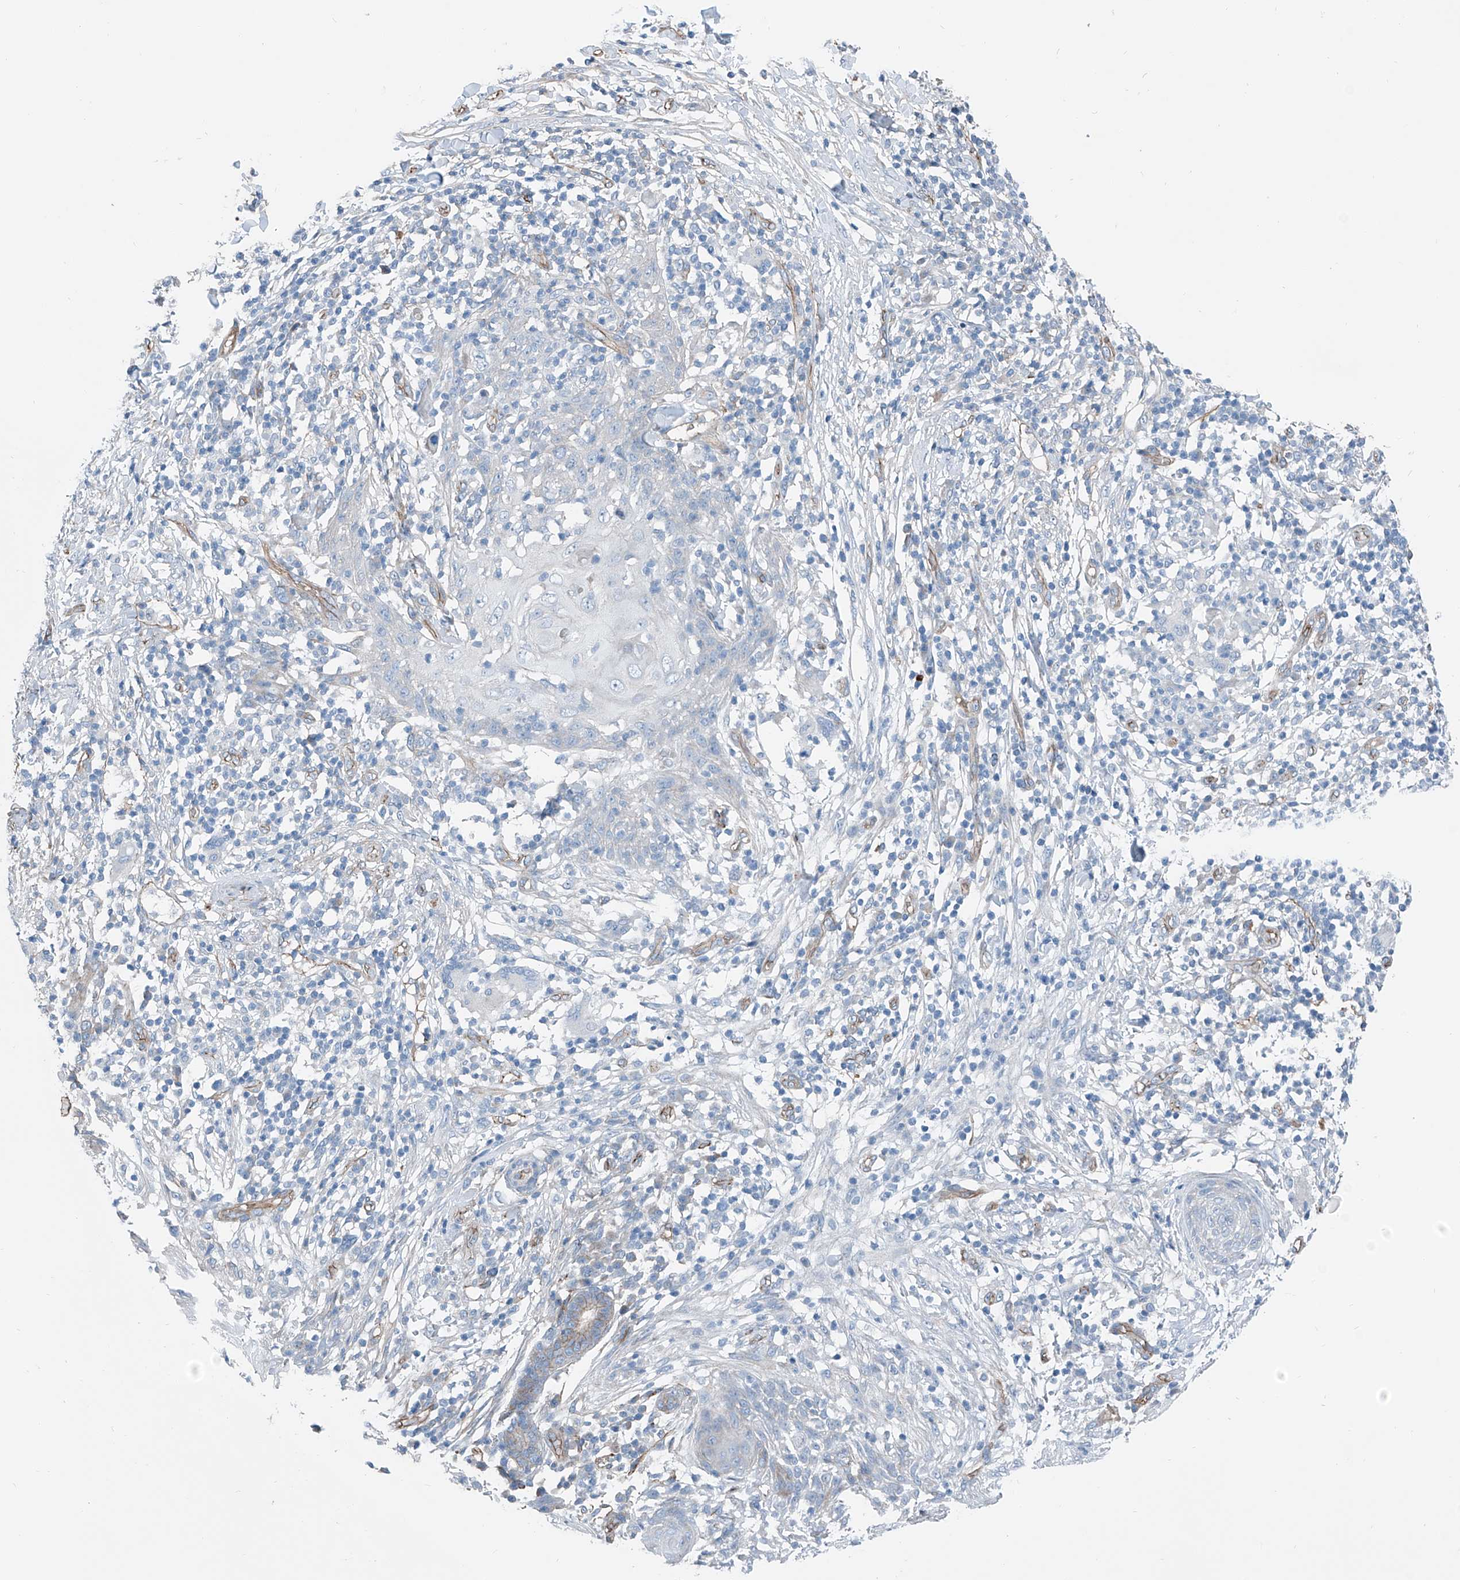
{"staining": {"intensity": "negative", "quantity": "none", "location": "none"}, "tissue": "skin cancer", "cell_type": "Tumor cells", "image_type": "cancer", "snomed": [{"axis": "morphology", "description": "Squamous cell carcinoma, NOS"}, {"axis": "topography", "description": "Skin"}], "caption": "Skin cancer (squamous cell carcinoma) was stained to show a protein in brown. There is no significant positivity in tumor cells.", "gene": "THEMIS2", "patient": {"sex": "female", "age": 88}}